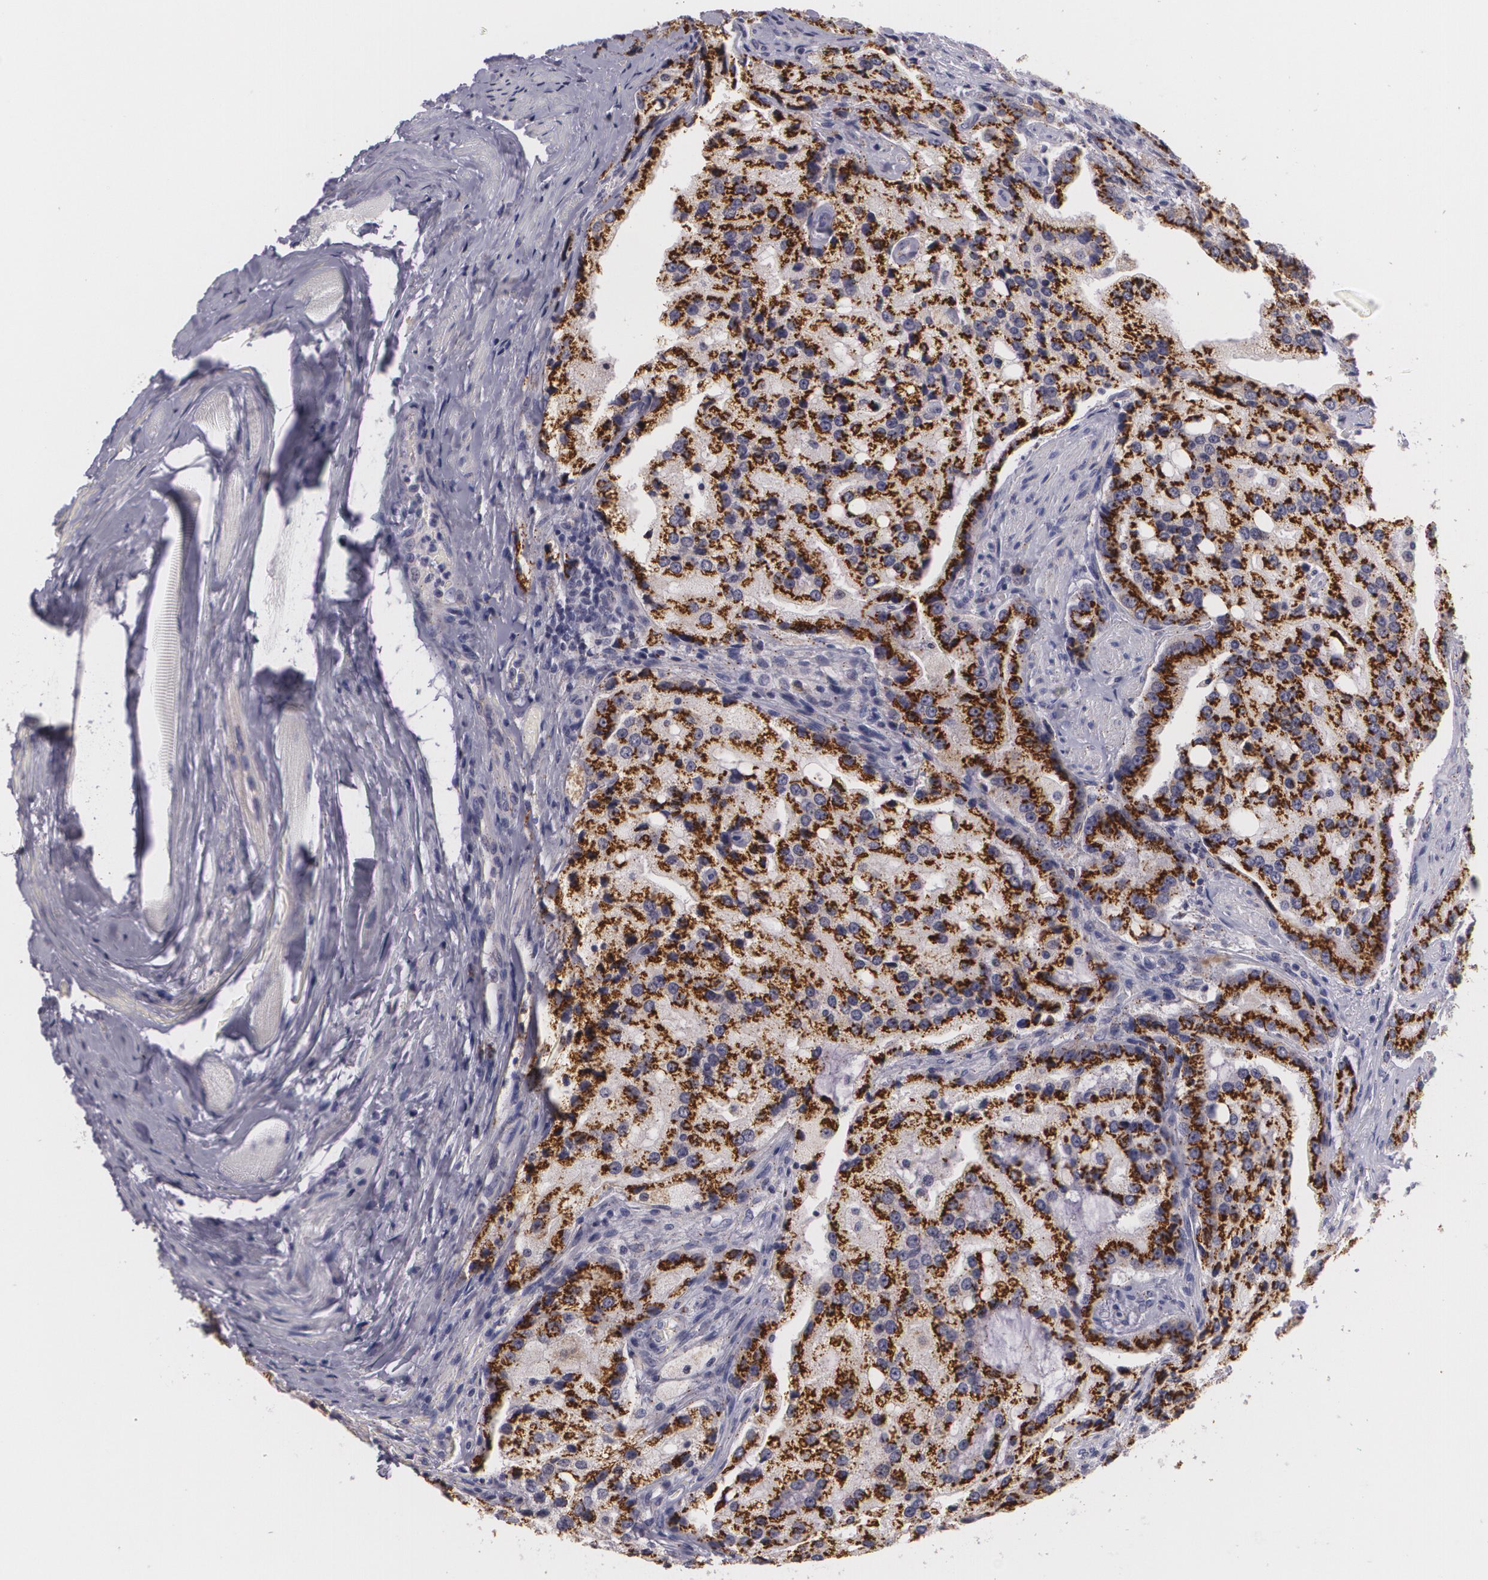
{"staining": {"intensity": "strong", "quantity": ">75%", "location": "cytoplasmic/membranous"}, "tissue": "prostate cancer", "cell_type": "Tumor cells", "image_type": "cancer", "snomed": [{"axis": "morphology", "description": "Adenocarcinoma, Medium grade"}, {"axis": "topography", "description": "Prostate"}], "caption": "A high-resolution image shows immunohistochemistry (IHC) staining of medium-grade adenocarcinoma (prostate), which demonstrates strong cytoplasmic/membranous staining in approximately >75% of tumor cells.", "gene": "CILK1", "patient": {"sex": "male", "age": 72}}